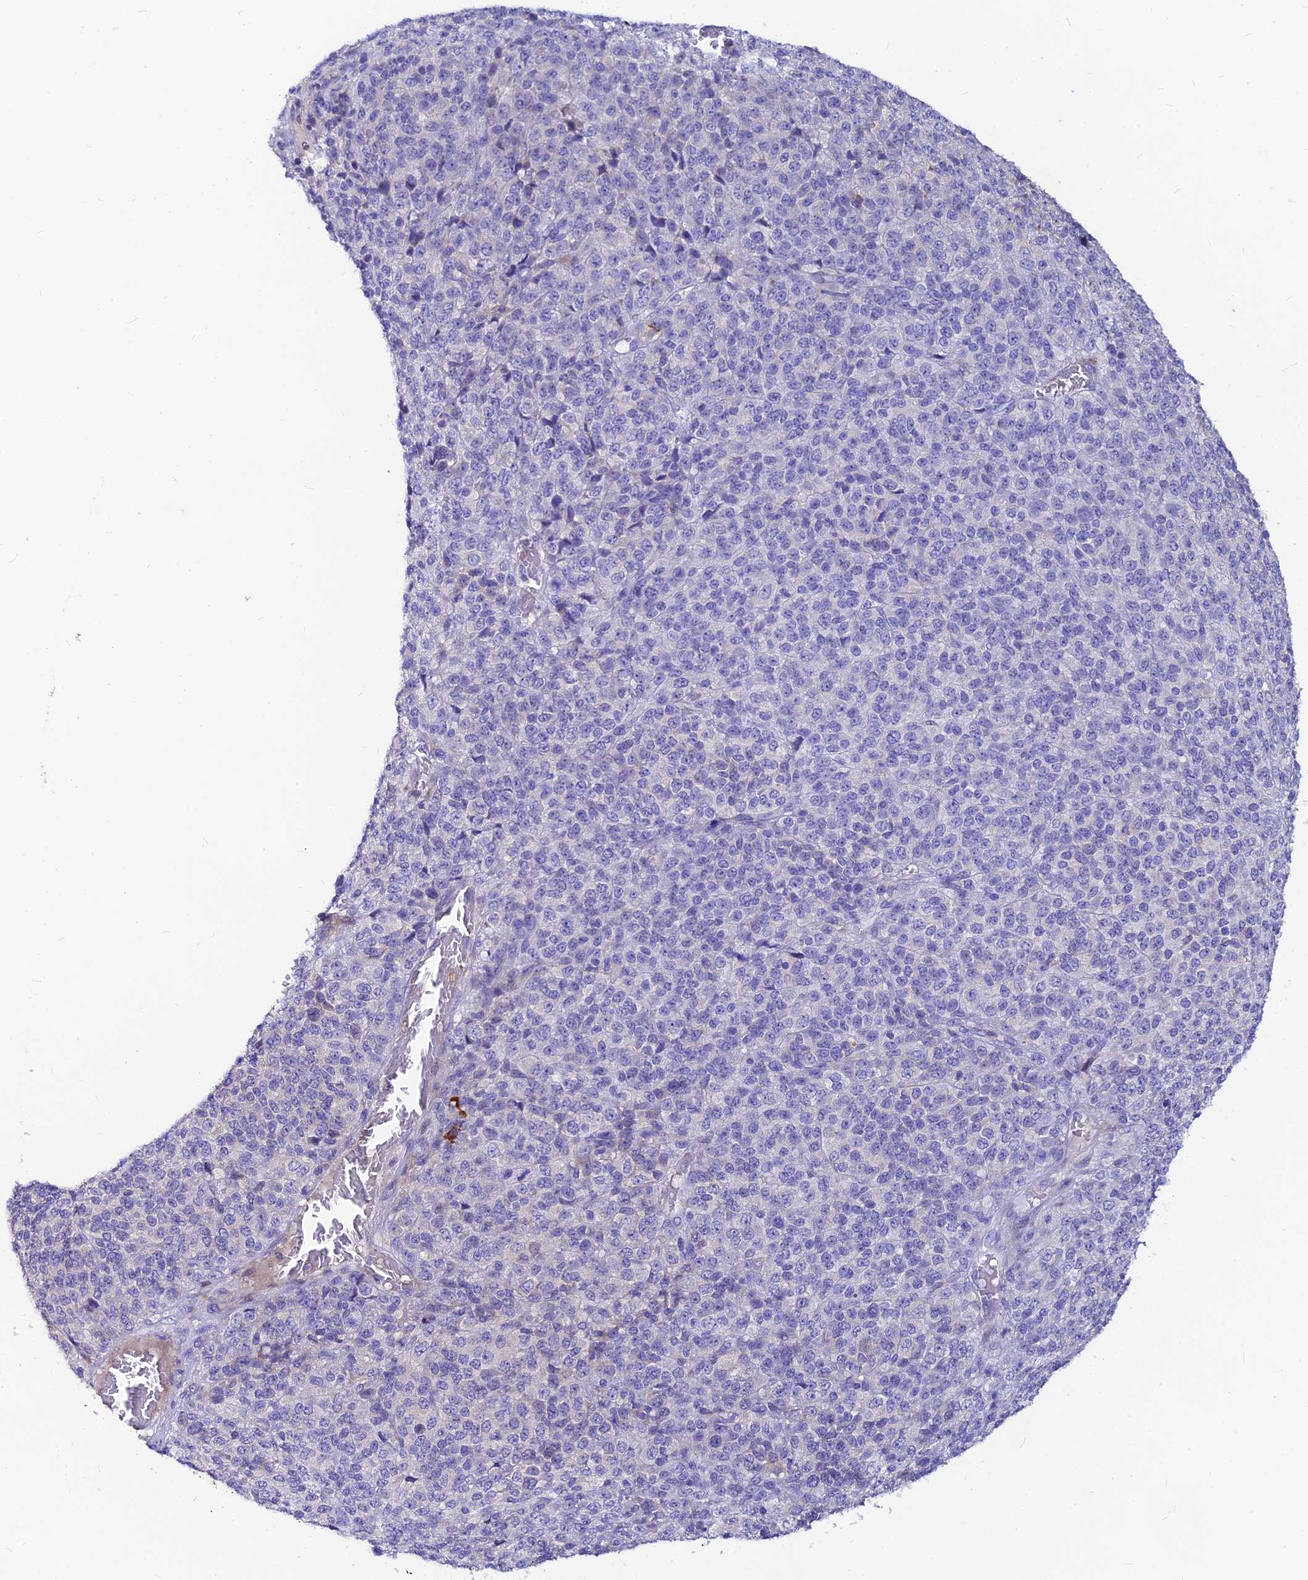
{"staining": {"intensity": "negative", "quantity": "none", "location": "none"}, "tissue": "melanoma", "cell_type": "Tumor cells", "image_type": "cancer", "snomed": [{"axis": "morphology", "description": "Malignant melanoma, Metastatic site"}, {"axis": "topography", "description": "Brain"}], "caption": "Tumor cells show no significant expression in malignant melanoma (metastatic site).", "gene": "DENND2D", "patient": {"sex": "female", "age": 56}}